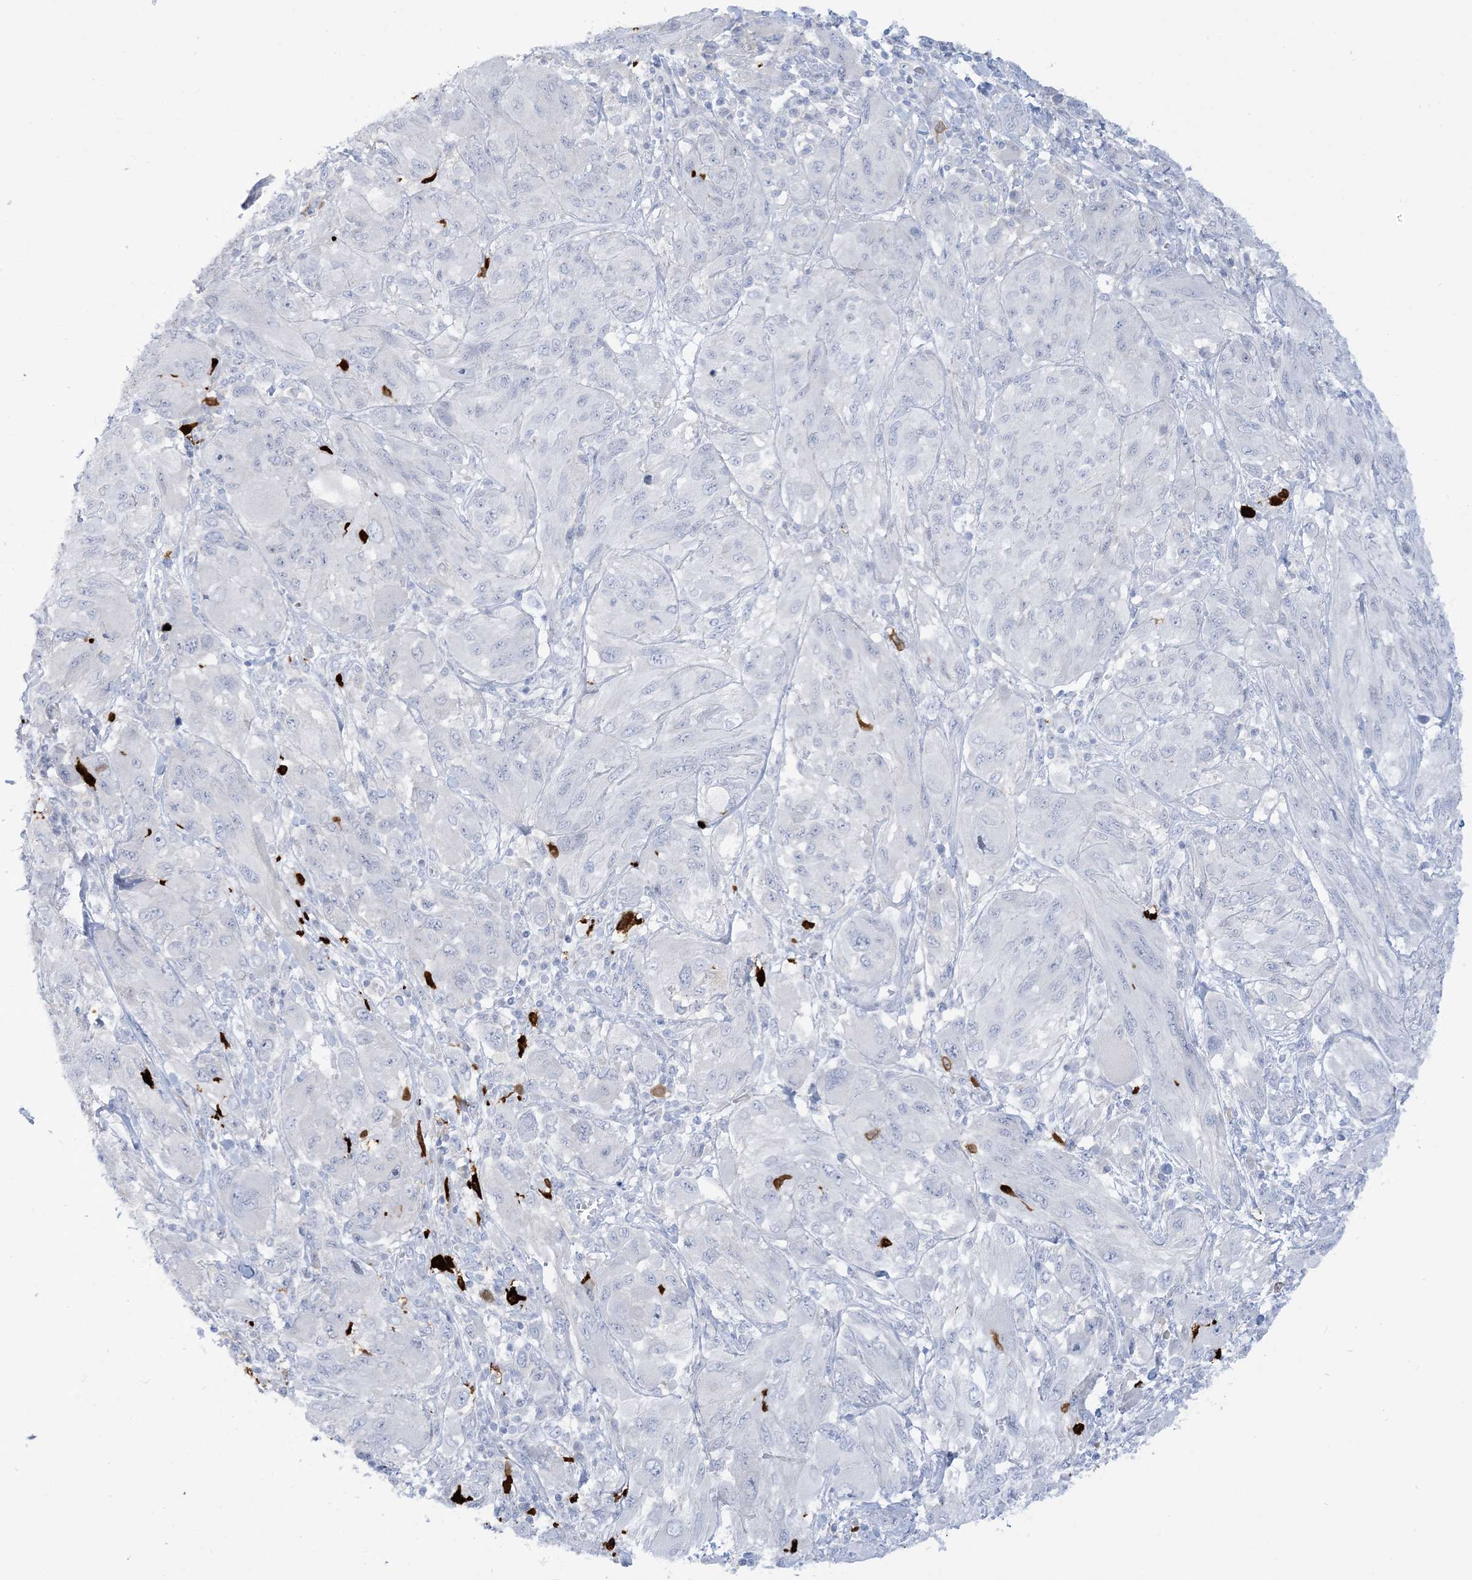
{"staining": {"intensity": "negative", "quantity": "none", "location": "none"}, "tissue": "melanoma", "cell_type": "Tumor cells", "image_type": "cancer", "snomed": [{"axis": "morphology", "description": "Malignant melanoma, NOS"}, {"axis": "topography", "description": "Skin"}], "caption": "IHC histopathology image of neoplastic tissue: malignant melanoma stained with DAB (3,3'-diaminobenzidine) displays no significant protein expression in tumor cells.", "gene": "MARS2", "patient": {"sex": "female", "age": 91}}